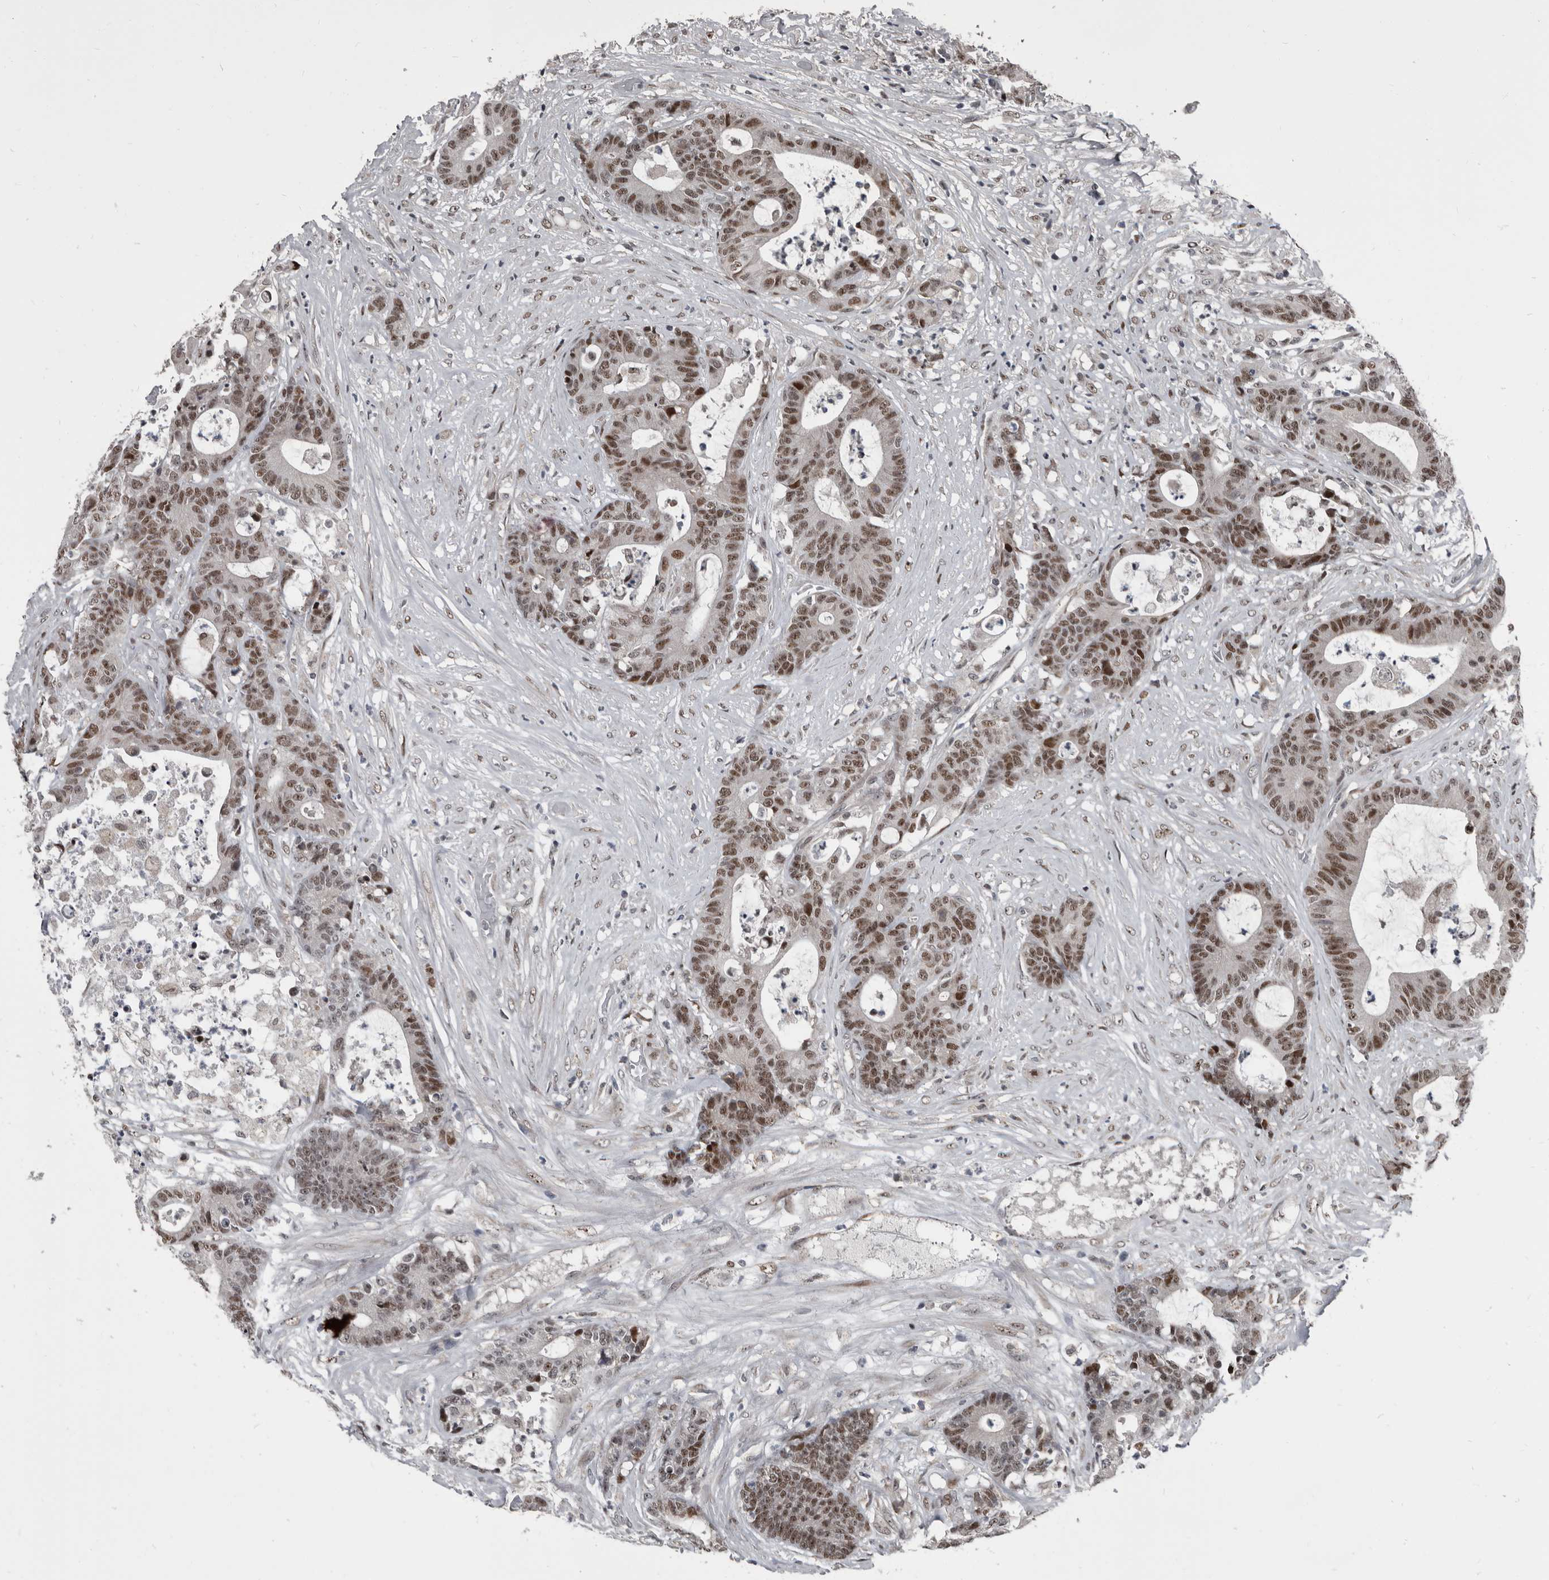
{"staining": {"intensity": "moderate", "quantity": ">75%", "location": "nuclear"}, "tissue": "colorectal cancer", "cell_type": "Tumor cells", "image_type": "cancer", "snomed": [{"axis": "morphology", "description": "Adenocarcinoma, NOS"}, {"axis": "topography", "description": "Colon"}], "caption": "Immunohistochemistry (IHC) staining of colorectal cancer, which reveals medium levels of moderate nuclear expression in approximately >75% of tumor cells indicating moderate nuclear protein expression. The staining was performed using DAB (brown) for protein detection and nuclei were counterstained in hematoxylin (blue).", "gene": "CHD1L", "patient": {"sex": "female", "age": 84}}